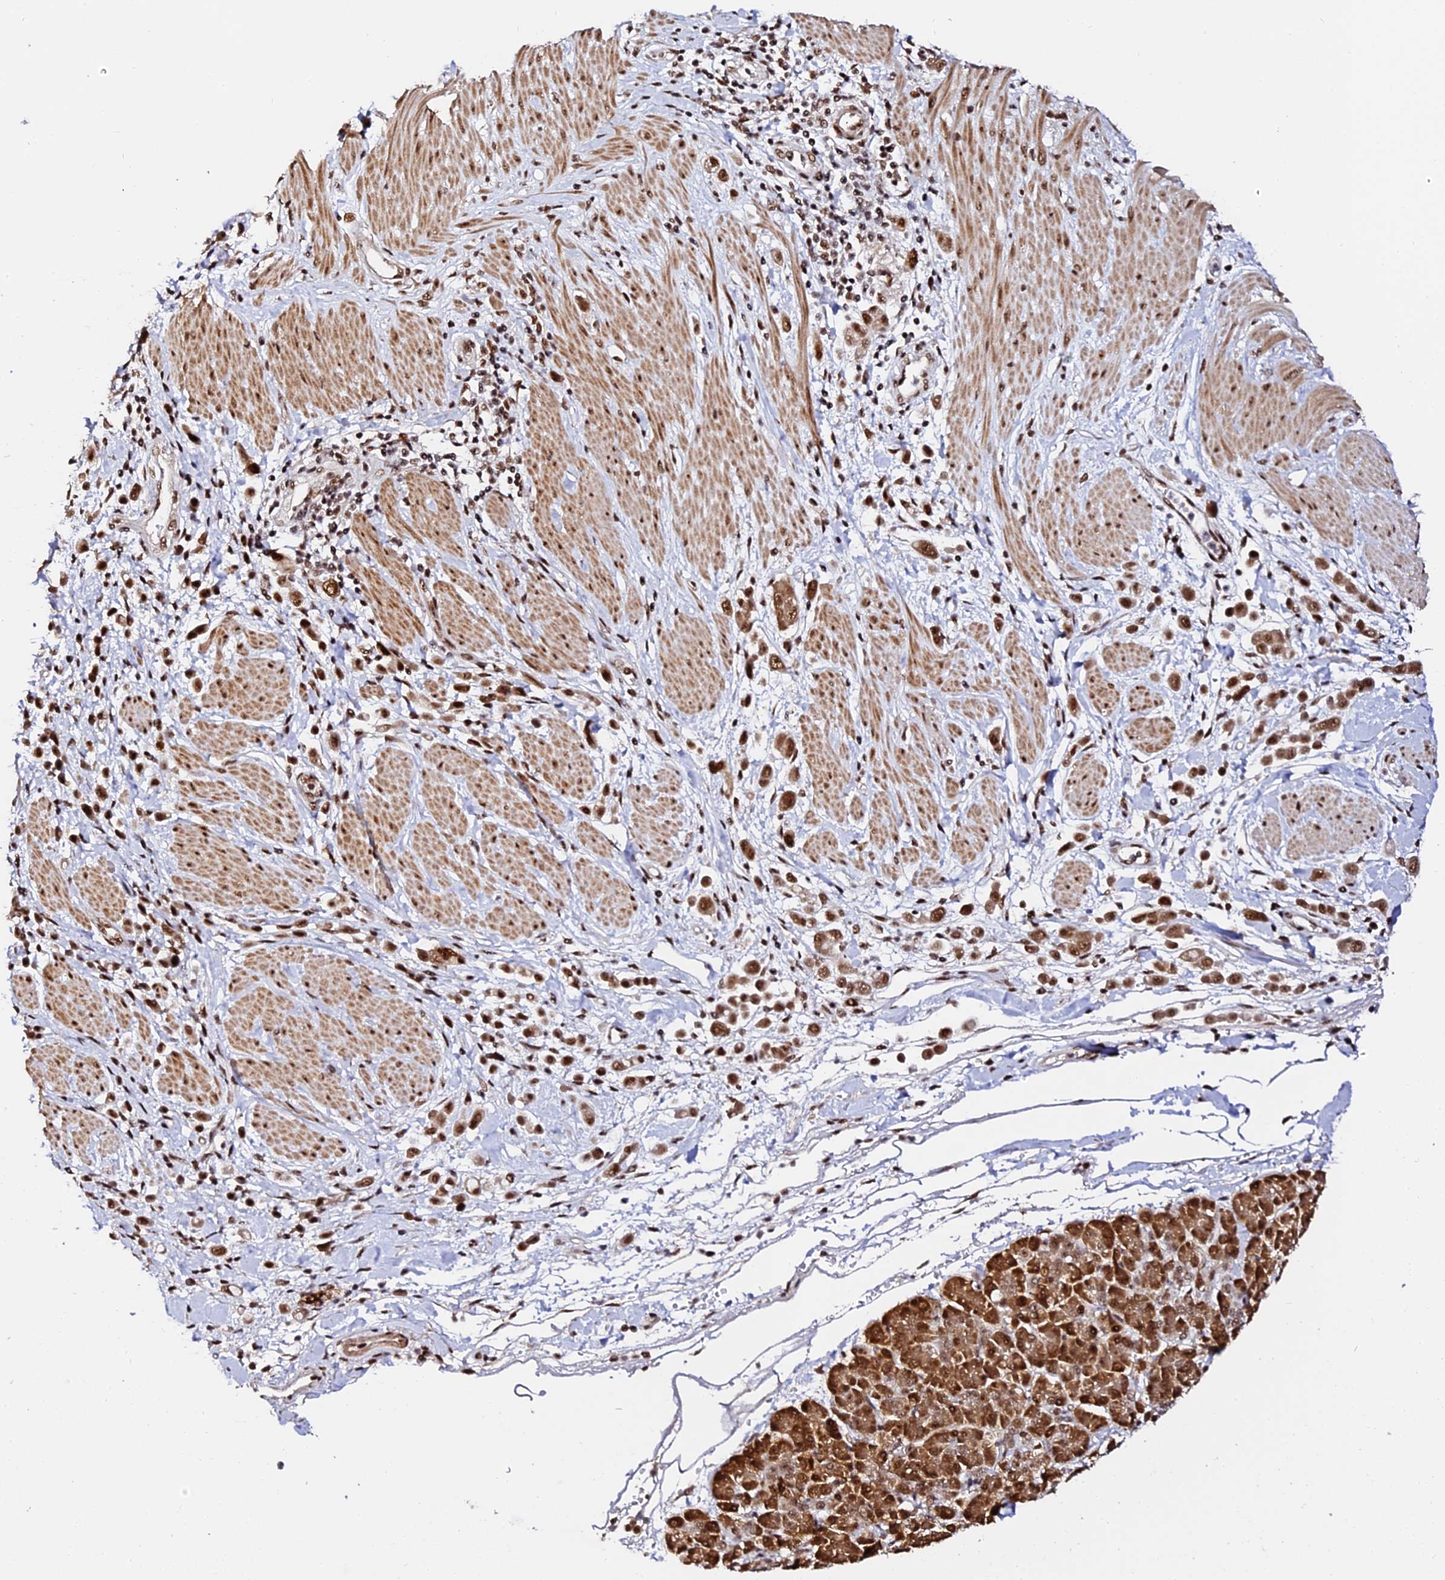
{"staining": {"intensity": "moderate", "quantity": ">75%", "location": "cytoplasmic/membranous,nuclear"}, "tissue": "pancreatic cancer", "cell_type": "Tumor cells", "image_type": "cancer", "snomed": [{"axis": "morphology", "description": "Normal tissue, NOS"}, {"axis": "morphology", "description": "Adenocarcinoma, NOS"}, {"axis": "topography", "description": "Pancreas"}], "caption": "IHC photomicrograph of human pancreatic adenocarcinoma stained for a protein (brown), which reveals medium levels of moderate cytoplasmic/membranous and nuclear staining in about >75% of tumor cells.", "gene": "MCRS1", "patient": {"sex": "female", "age": 64}}